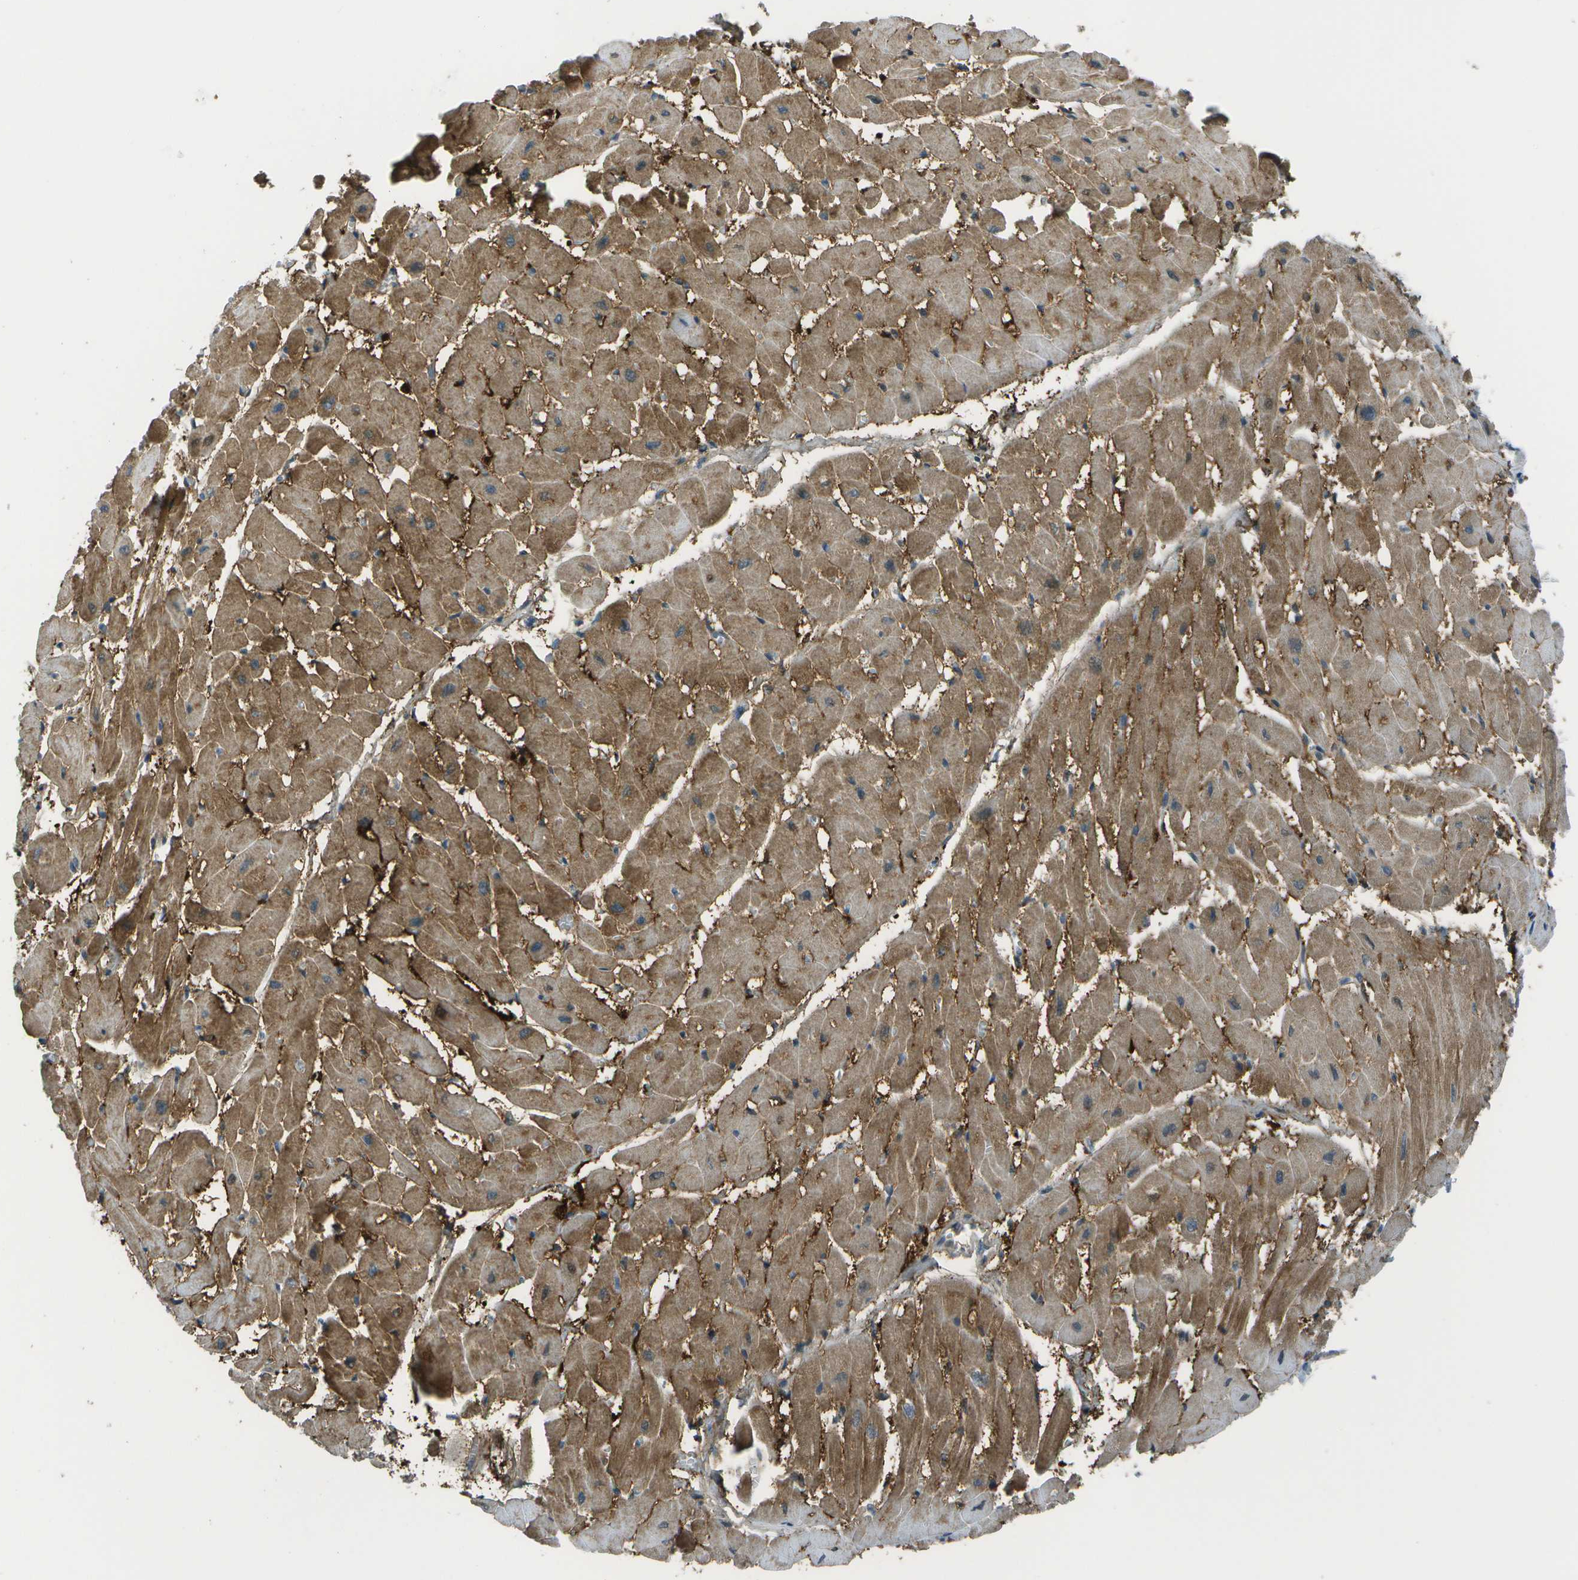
{"staining": {"intensity": "moderate", "quantity": ">75%", "location": "cytoplasmic/membranous"}, "tissue": "heart muscle", "cell_type": "Cardiomyocytes", "image_type": "normal", "snomed": [{"axis": "morphology", "description": "Normal tissue, NOS"}, {"axis": "topography", "description": "Heart"}], "caption": "Protein staining of benign heart muscle reveals moderate cytoplasmic/membranous staining in about >75% of cardiomyocytes. Ihc stains the protein in brown and the nuclei are stained blue.", "gene": "TMEM19", "patient": {"sex": "male", "age": 45}}